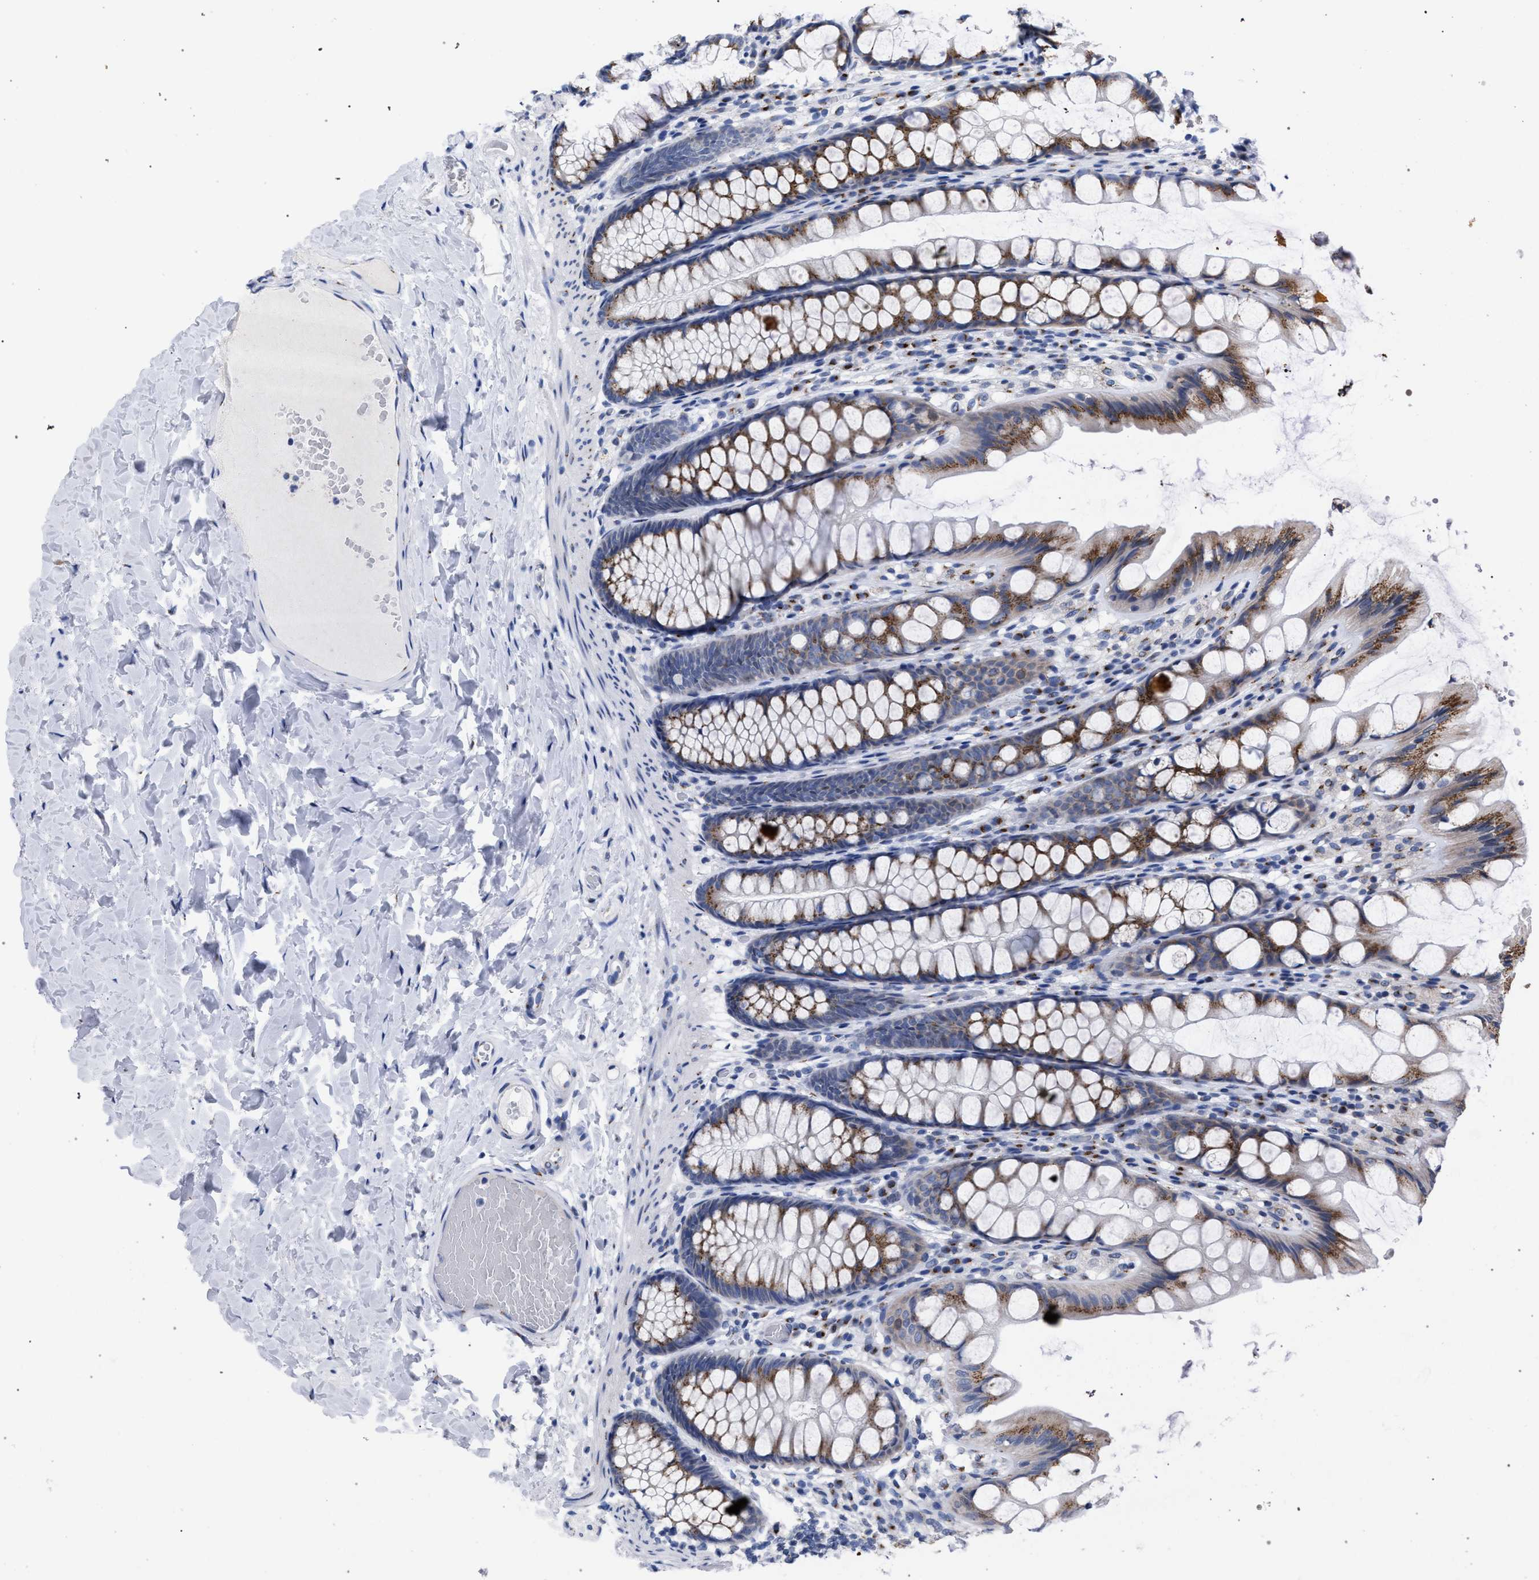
{"staining": {"intensity": "negative", "quantity": "none", "location": "none"}, "tissue": "colon", "cell_type": "Endothelial cells", "image_type": "normal", "snomed": [{"axis": "morphology", "description": "Normal tissue, NOS"}, {"axis": "topography", "description": "Colon"}], "caption": "Immunohistochemistry (IHC) of benign colon displays no staining in endothelial cells. Nuclei are stained in blue.", "gene": "GOLGA2", "patient": {"sex": "male", "age": 47}}